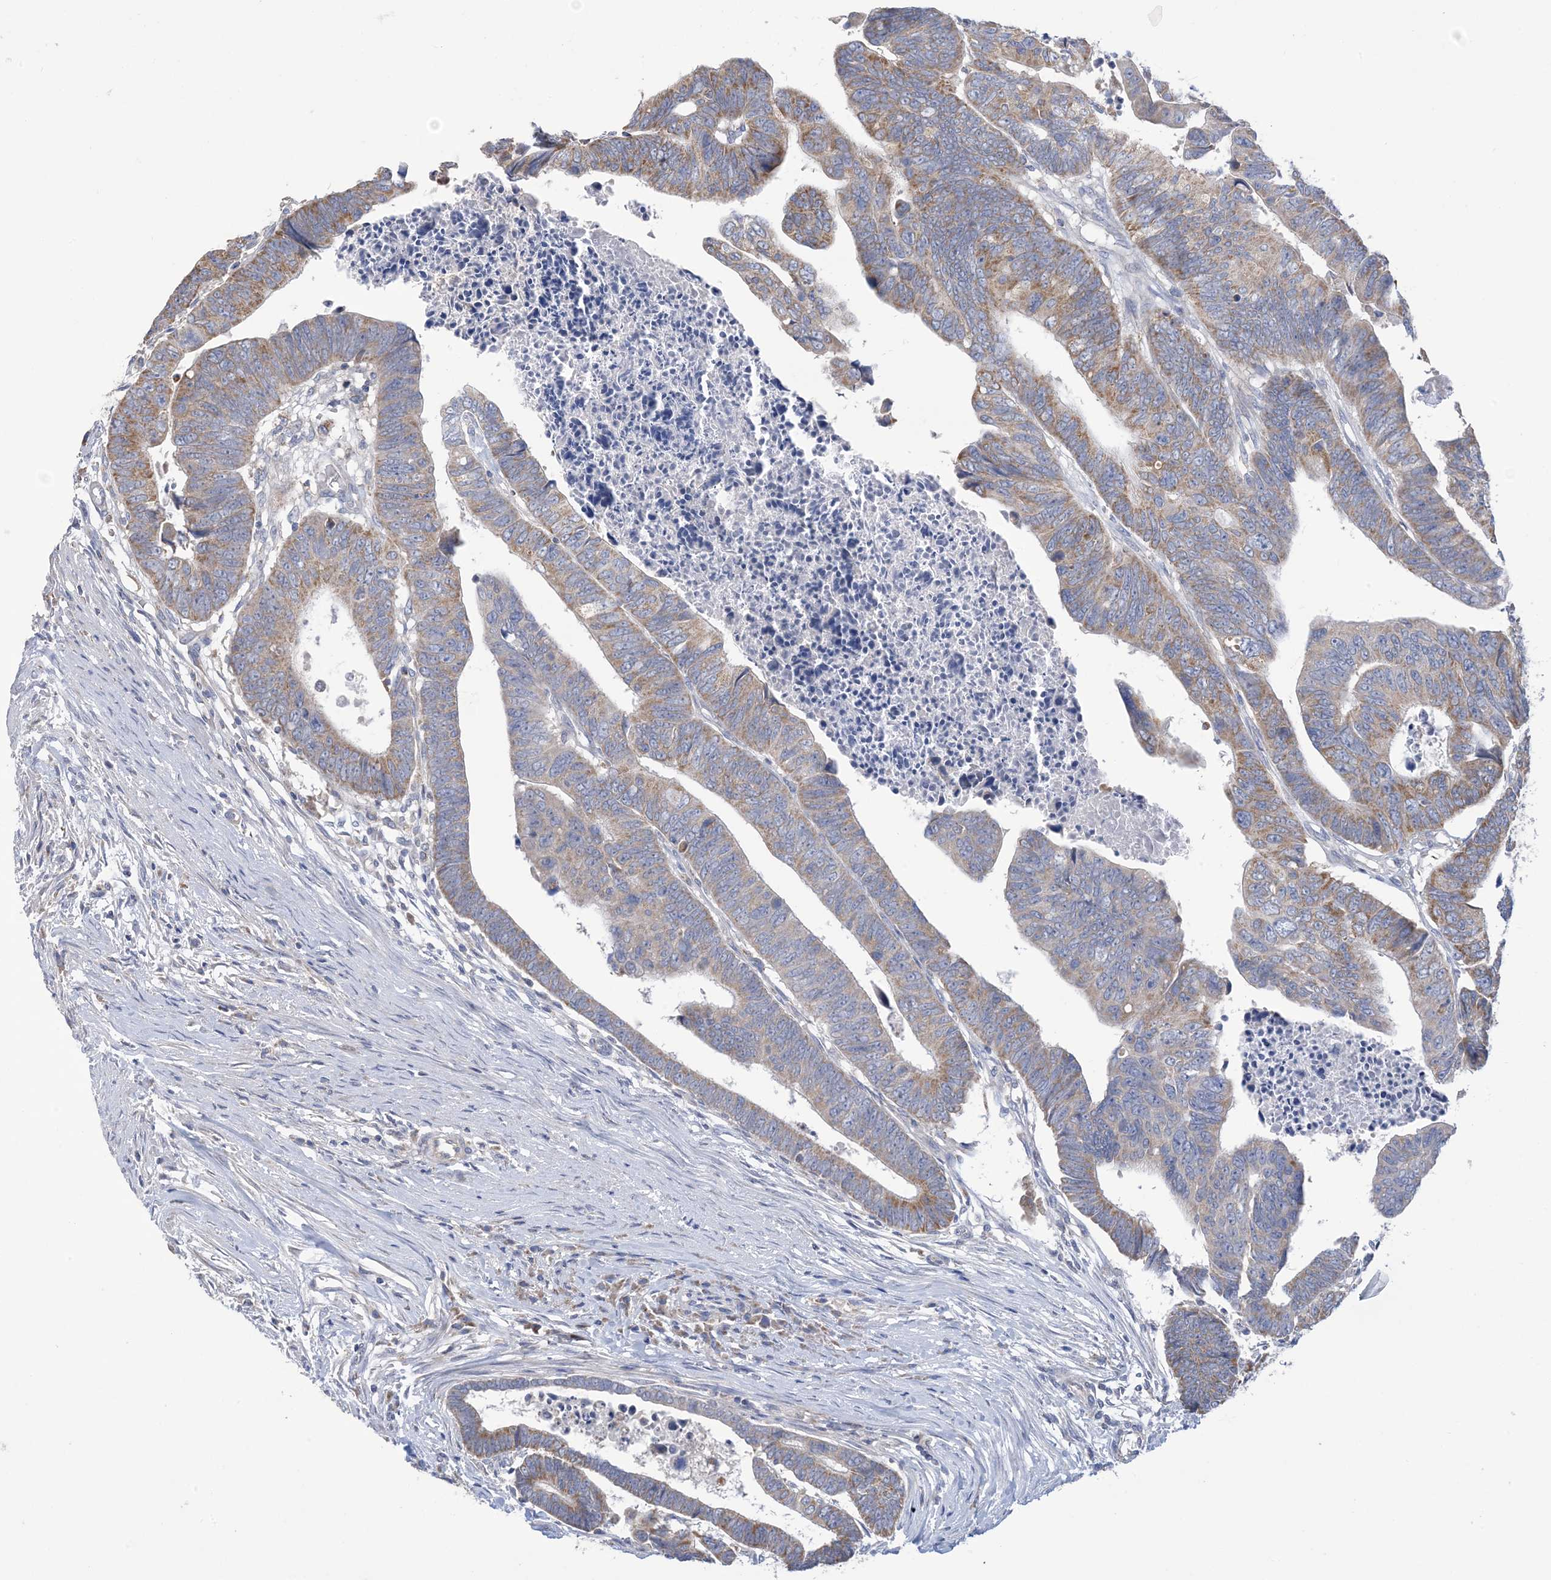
{"staining": {"intensity": "moderate", "quantity": "25%-75%", "location": "cytoplasmic/membranous"}, "tissue": "colorectal cancer", "cell_type": "Tumor cells", "image_type": "cancer", "snomed": [{"axis": "morphology", "description": "Adenocarcinoma, NOS"}, {"axis": "topography", "description": "Rectum"}], "caption": "Human colorectal adenocarcinoma stained with a brown dye reveals moderate cytoplasmic/membranous positive expression in about 25%-75% of tumor cells.", "gene": "CLEC16A", "patient": {"sex": "female", "age": 65}}